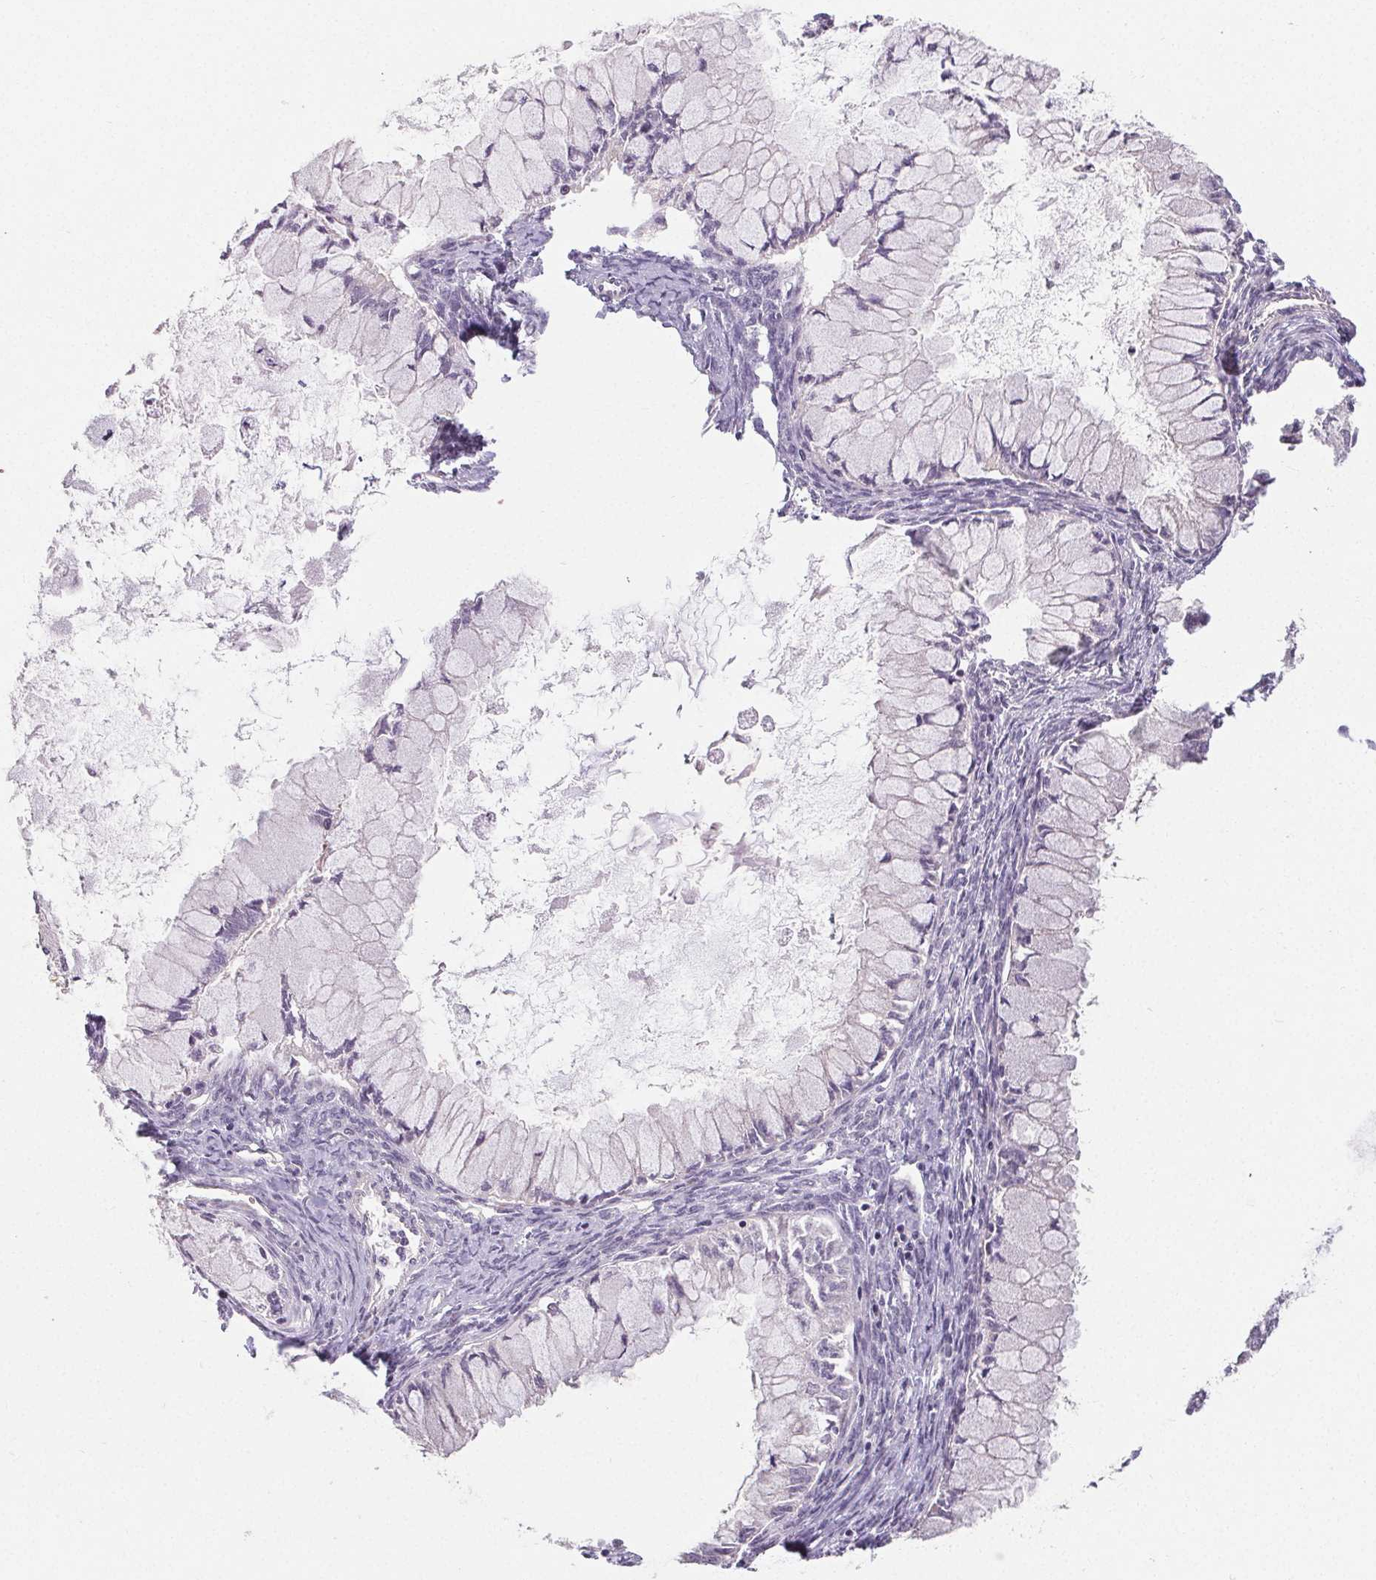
{"staining": {"intensity": "negative", "quantity": "none", "location": "none"}, "tissue": "ovarian cancer", "cell_type": "Tumor cells", "image_type": "cancer", "snomed": [{"axis": "morphology", "description": "Cystadenocarcinoma, mucinous, NOS"}, {"axis": "topography", "description": "Ovary"}], "caption": "Mucinous cystadenocarcinoma (ovarian) stained for a protein using immunohistochemistry (IHC) displays no staining tumor cells.", "gene": "TMEM52B", "patient": {"sex": "female", "age": 34}}